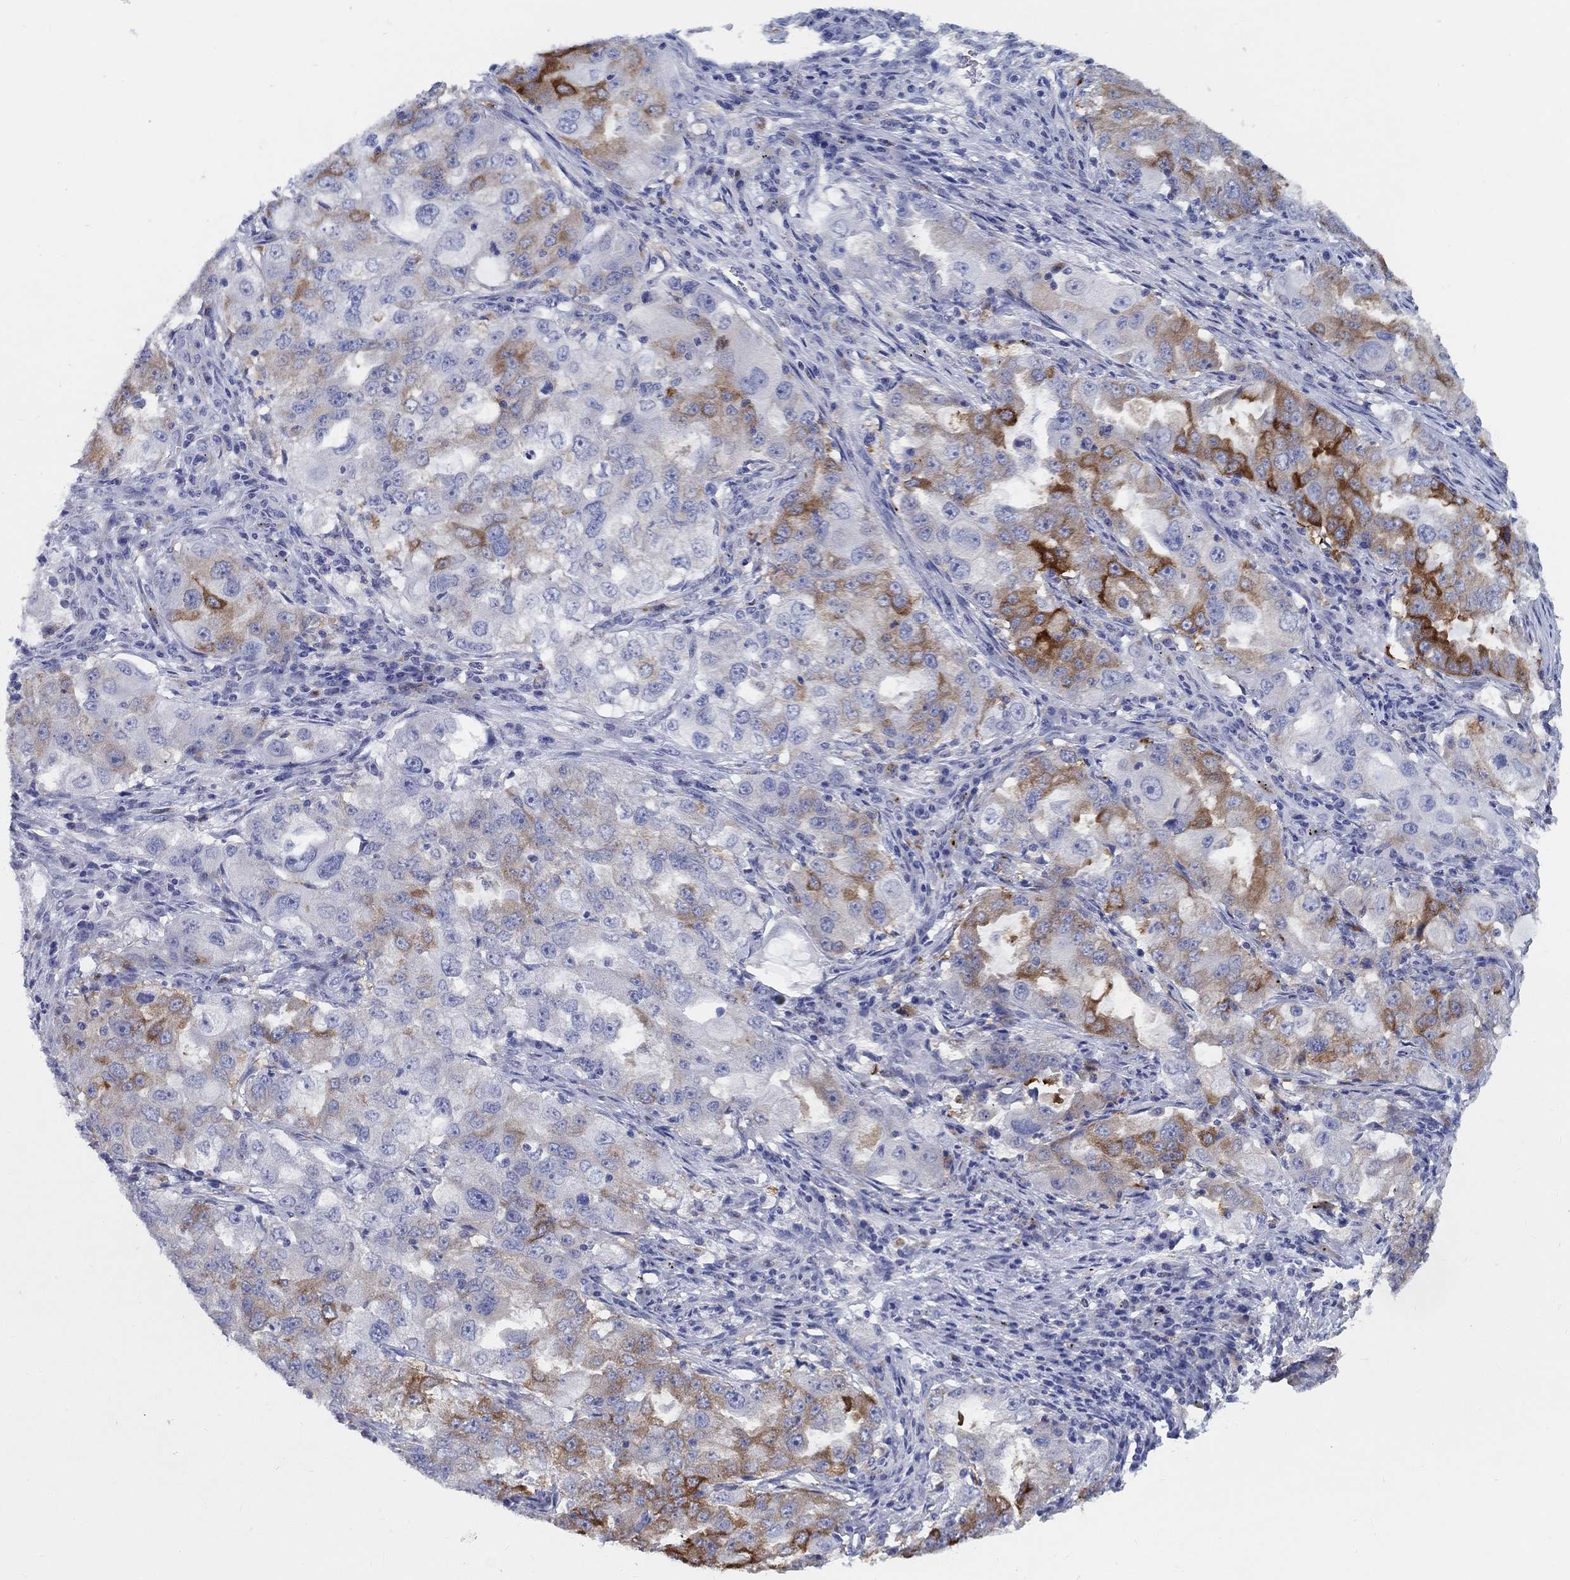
{"staining": {"intensity": "strong", "quantity": "<25%", "location": "cytoplasmic/membranous"}, "tissue": "lung cancer", "cell_type": "Tumor cells", "image_type": "cancer", "snomed": [{"axis": "morphology", "description": "Adenocarcinoma, NOS"}, {"axis": "topography", "description": "Lung"}], "caption": "This histopathology image demonstrates immunohistochemistry staining of lung cancer, with medium strong cytoplasmic/membranous staining in about <25% of tumor cells.", "gene": "RAP1GAP", "patient": {"sex": "female", "age": 61}}